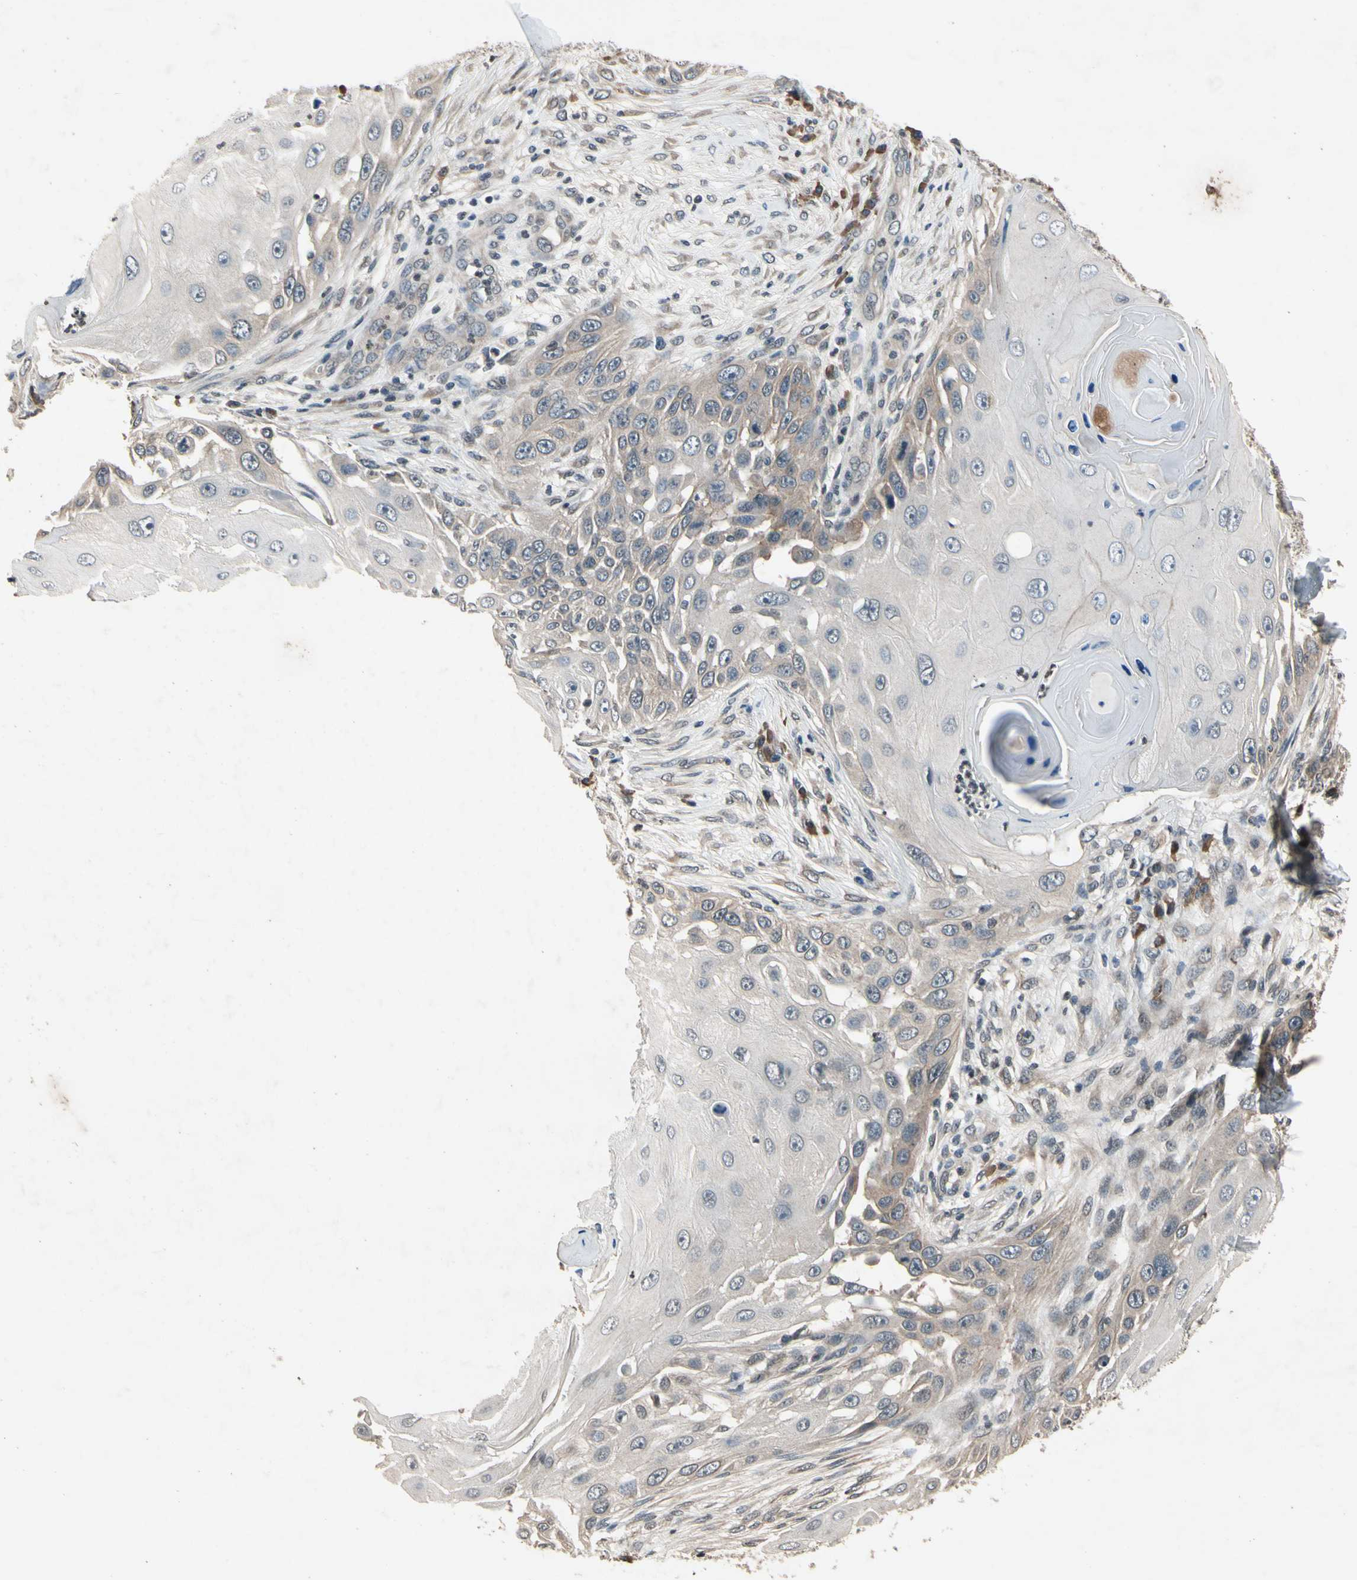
{"staining": {"intensity": "weak", "quantity": "<25%", "location": "cytoplasmic/membranous"}, "tissue": "skin cancer", "cell_type": "Tumor cells", "image_type": "cancer", "snomed": [{"axis": "morphology", "description": "Squamous cell carcinoma, NOS"}, {"axis": "topography", "description": "Skin"}], "caption": "Squamous cell carcinoma (skin) was stained to show a protein in brown. There is no significant staining in tumor cells.", "gene": "DPY19L3", "patient": {"sex": "female", "age": 44}}